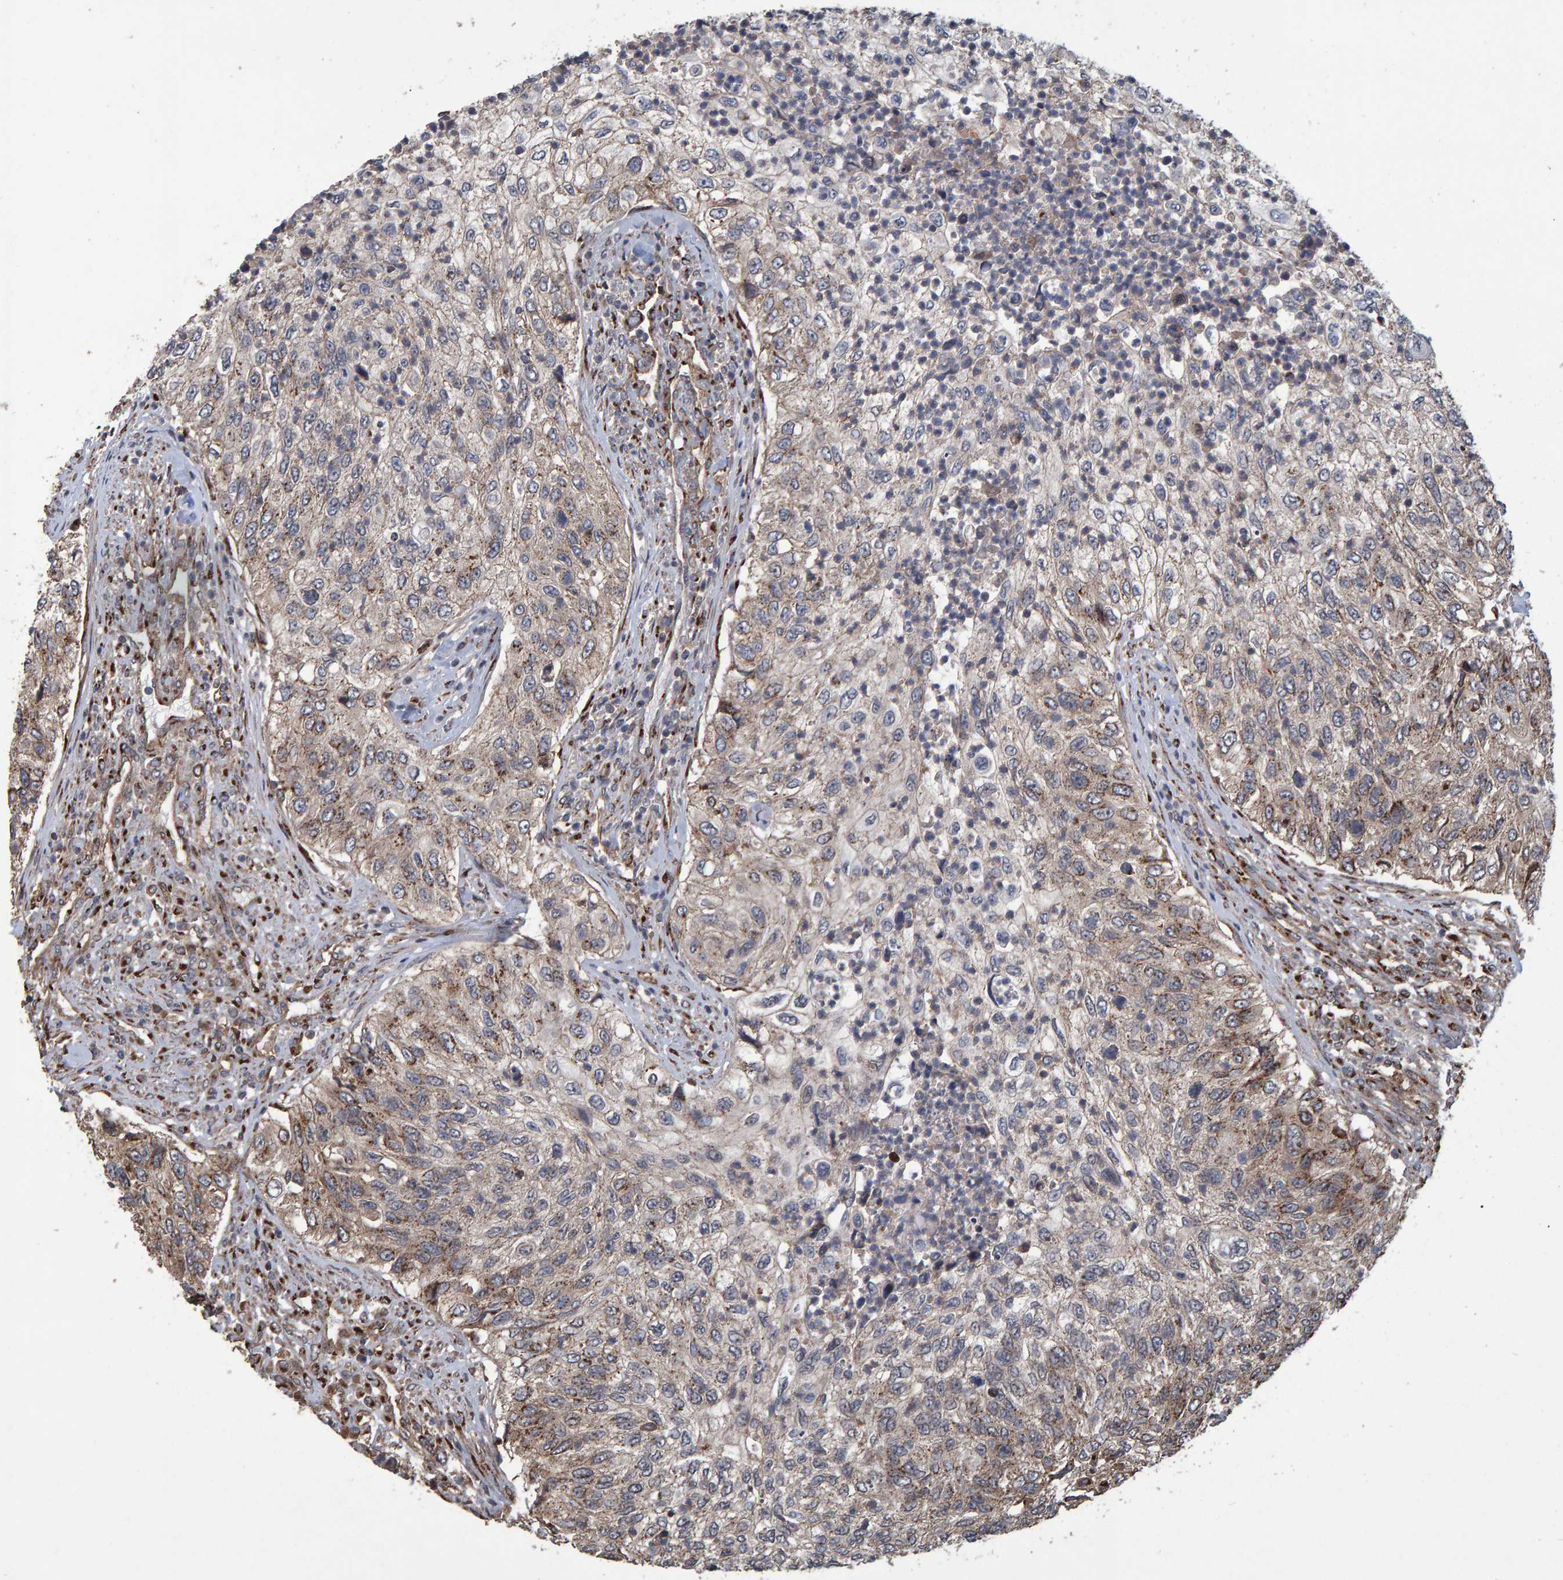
{"staining": {"intensity": "moderate", "quantity": "25%-75%", "location": "cytoplasmic/membranous"}, "tissue": "urothelial cancer", "cell_type": "Tumor cells", "image_type": "cancer", "snomed": [{"axis": "morphology", "description": "Urothelial carcinoma, High grade"}, {"axis": "topography", "description": "Urinary bladder"}], "caption": "Human urothelial cancer stained with a brown dye exhibits moderate cytoplasmic/membranous positive positivity in about 25%-75% of tumor cells.", "gene": "TRIM68", "patient": {"sex": "female", "age": 60}}